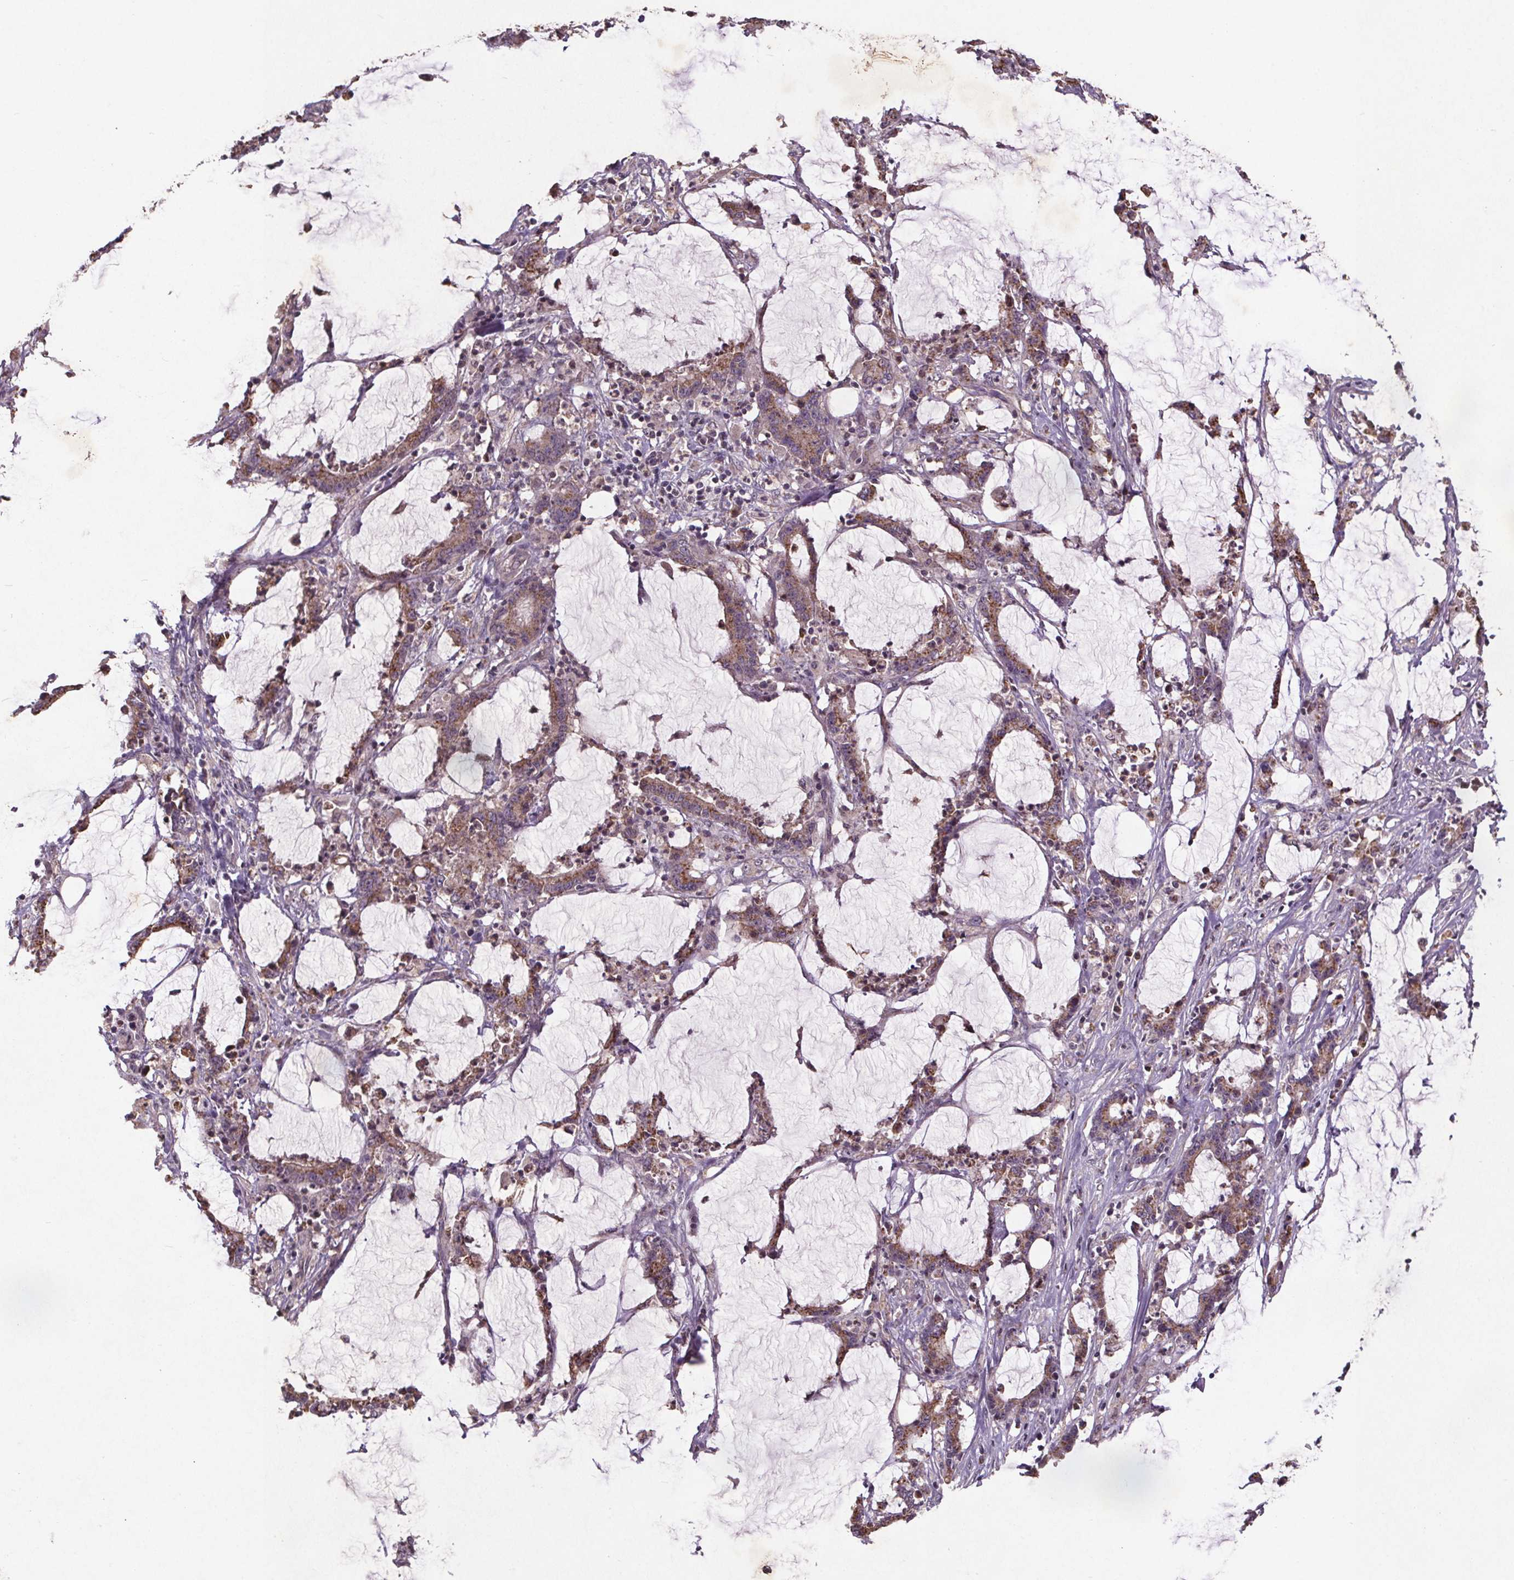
{"staining": {"intensity": "weak", "quantity": ">75%", "location": "cytoplasmic/membranous"}, "tissue": "stomach cancer", "cell_type": "Tumor cells", "image_type": "cancer", "snomed": [{"axis": "morphology", "description": "Adenocarcinoma, NOS"}, {"axis": "topography", "description": "Stomach, upper"}], "caption": "Adenocarcinoma (stomach) stained for a protein (brown) shows weak cytoplasmic/membranous positive staining in about >75% of tumor cells.", "gene": "STRN3", "patient": {"sex": "male", "age": 68}}